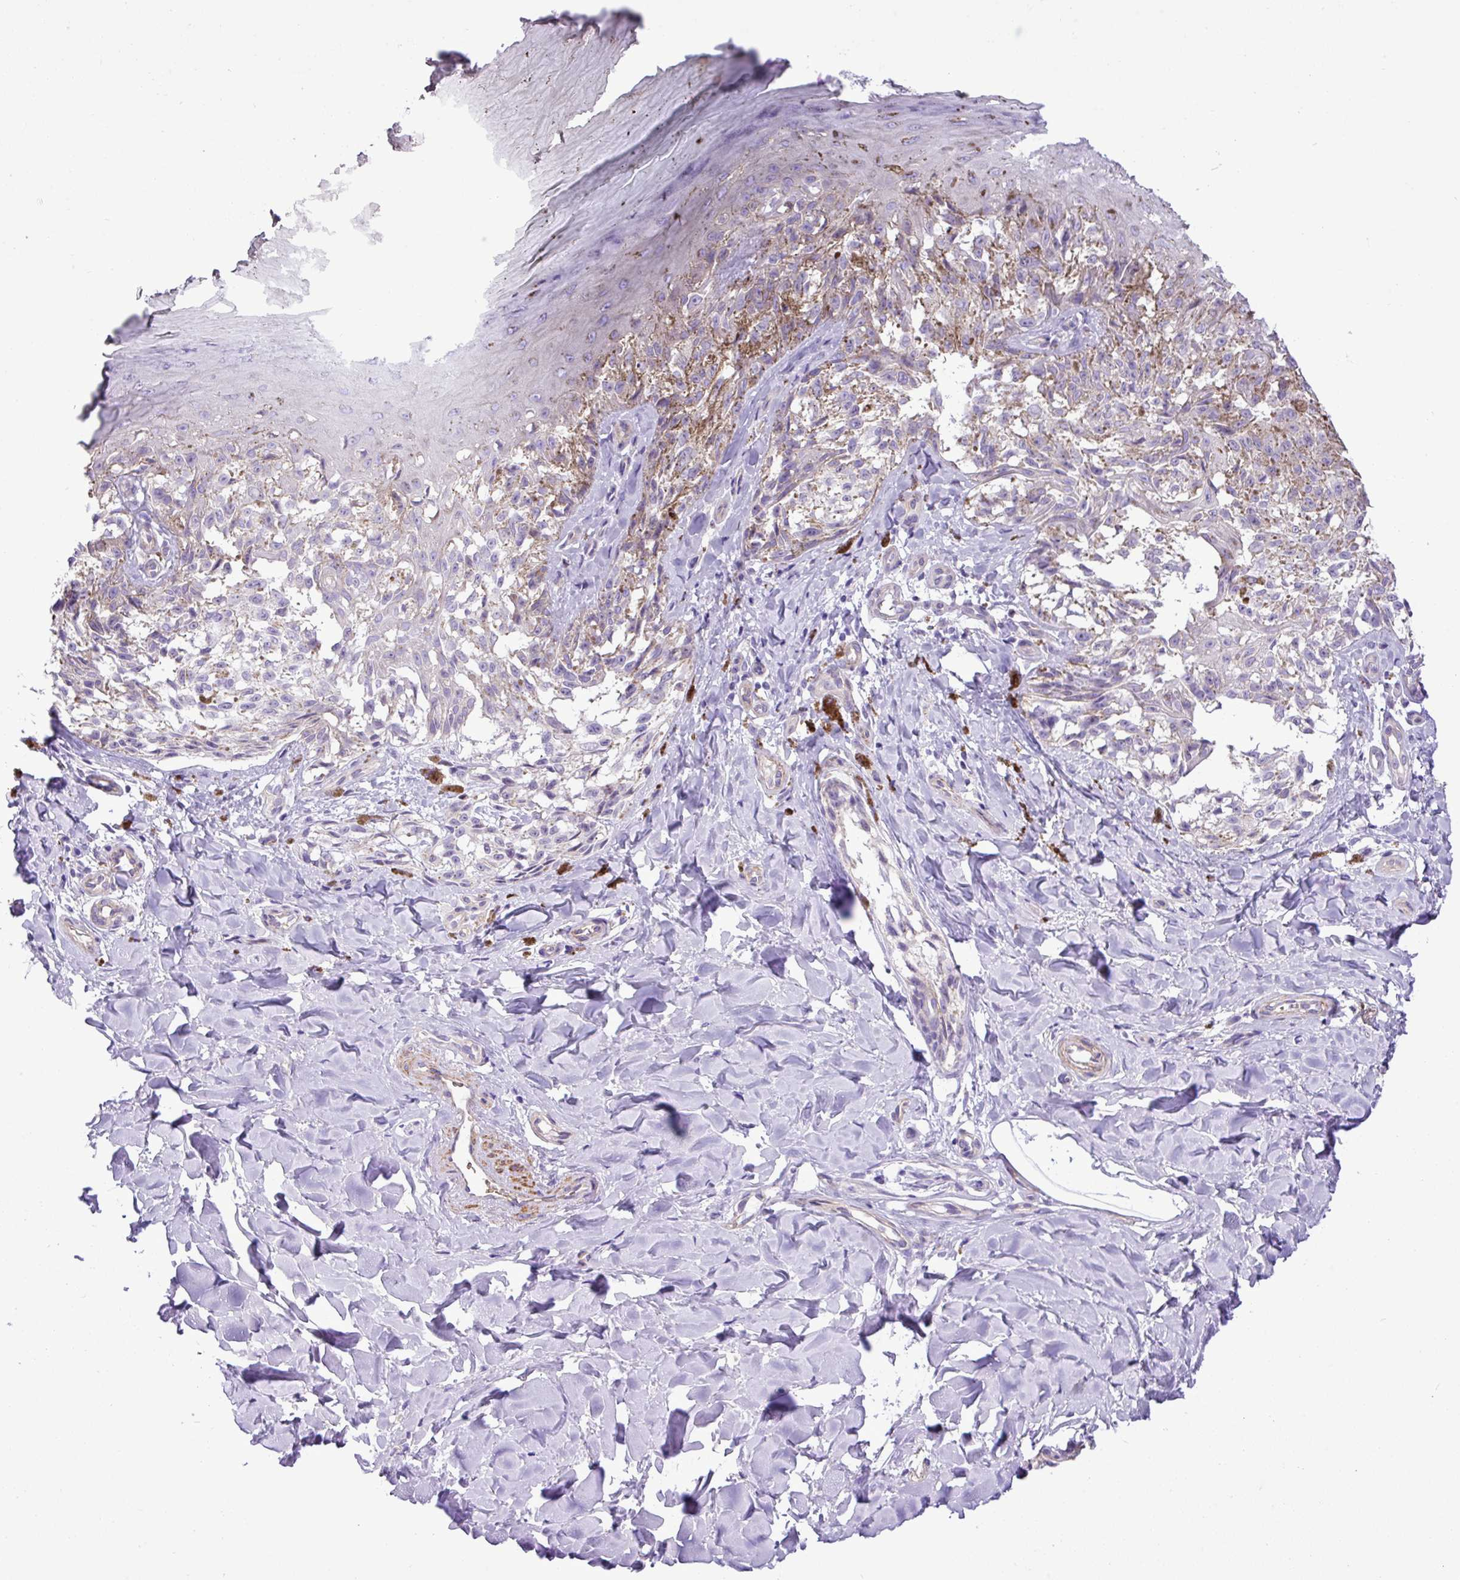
{"staining": {"intensity": "negative", "quantity": "none", "location": "none"}, "tissue": "melanoma", "cell_type": "Tumor cells", "image_type": "cancer", "snomed": [{"axis": "morphology", "description": "Malignant melanoma, NOS"}, {"axis": "topography", "description": "Skin"}], "caption": "Immunohistochemistry (IHC) micrograph of neoplastic tissue: human melanoma stained with DAB (3,3'-diaminobenzidine) shows no significant protein expression in tumor cells.", "gene": "C11orf91", "patient": {"sex": "female", "age": 65}}